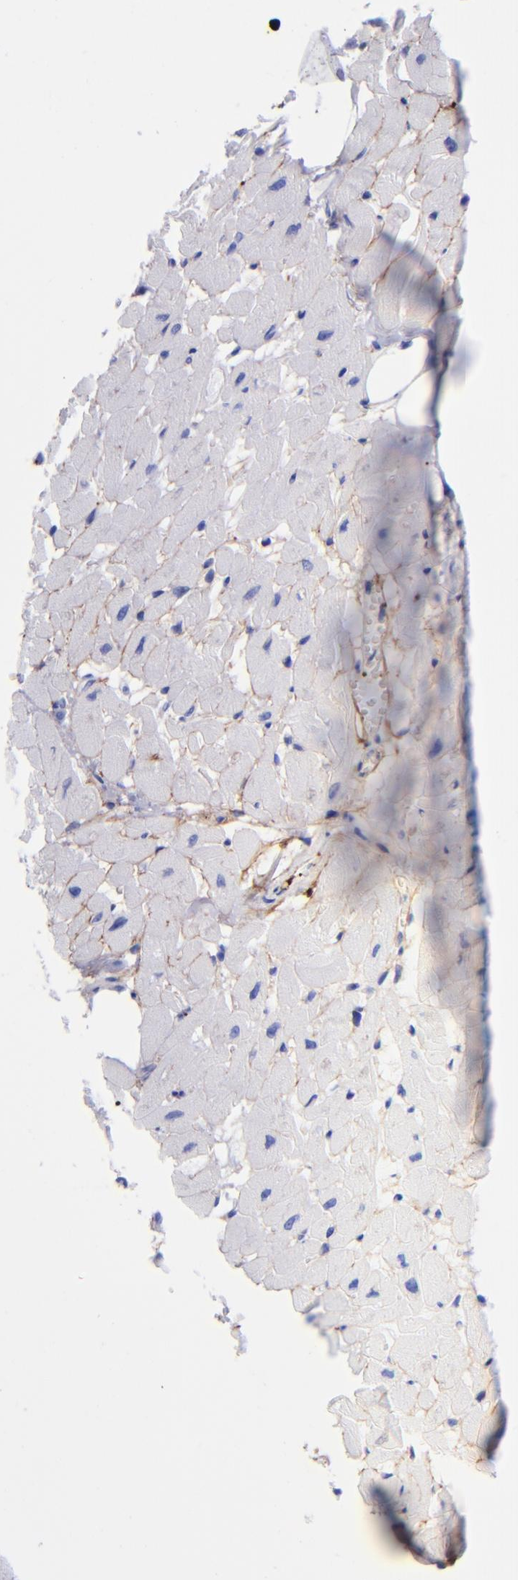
{"staining": {"intensity": "negative", "quantity": "none", "location": "none"}, "tissue": "heart muscle", "cell_type": "Cardiomyocytes", "image_type": "normal", "snomed": [{"axis": "morphology", "description": "Normal tissue, NOS"}, {"axis": "topography", "description": "Heart"}], "caption": "IHC of benign heart muscle displays no positivity in cardiomyocytes.", "gene": "EFCAB13", "patient": {"sex": "female", "age": 19}}